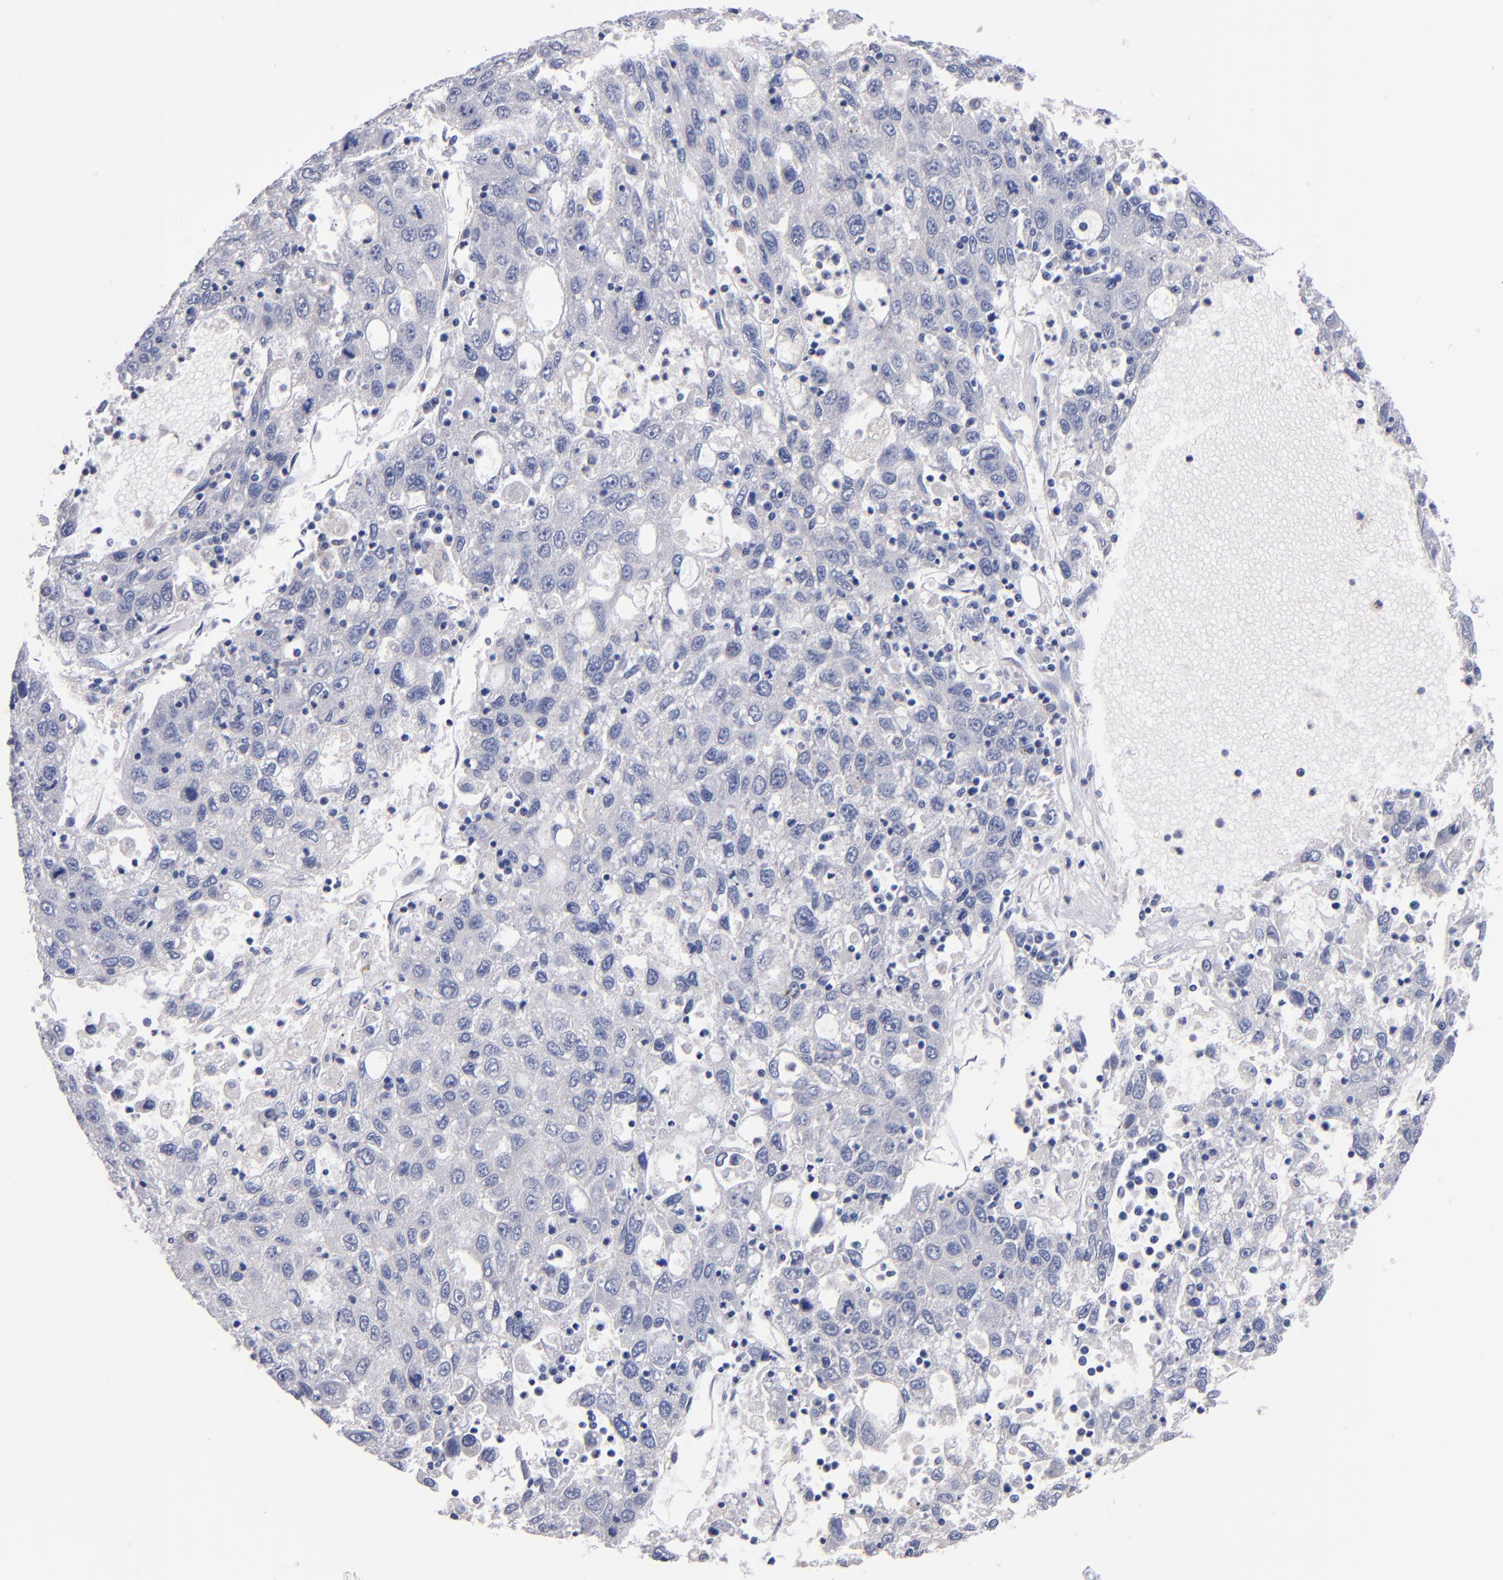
{"staining": {"intensity": "negative", "quantity": "none", "location": "none"}, "tissue": "liver cancer", "cell_type": "Tumor cells", "image_type": "cancer", "snomed": [{"axis": "morphology", "description": "Carcinoma, Hepatocellular, NOS"}, {"axis": "topography", "description": "Liver"}], "caption": "An immunohistochemistry (IHC) image of hepatocellular carcinoma (liver) is shown. There is no staining in tumor cells of hepatocellular carcinoma (liver). The staining is performed using DAB brown chromogen with nuclei counter-stained in using hematoxylin.", "gene": "CNTNAP2", "patient": {"sex": "male", "age": 49}}